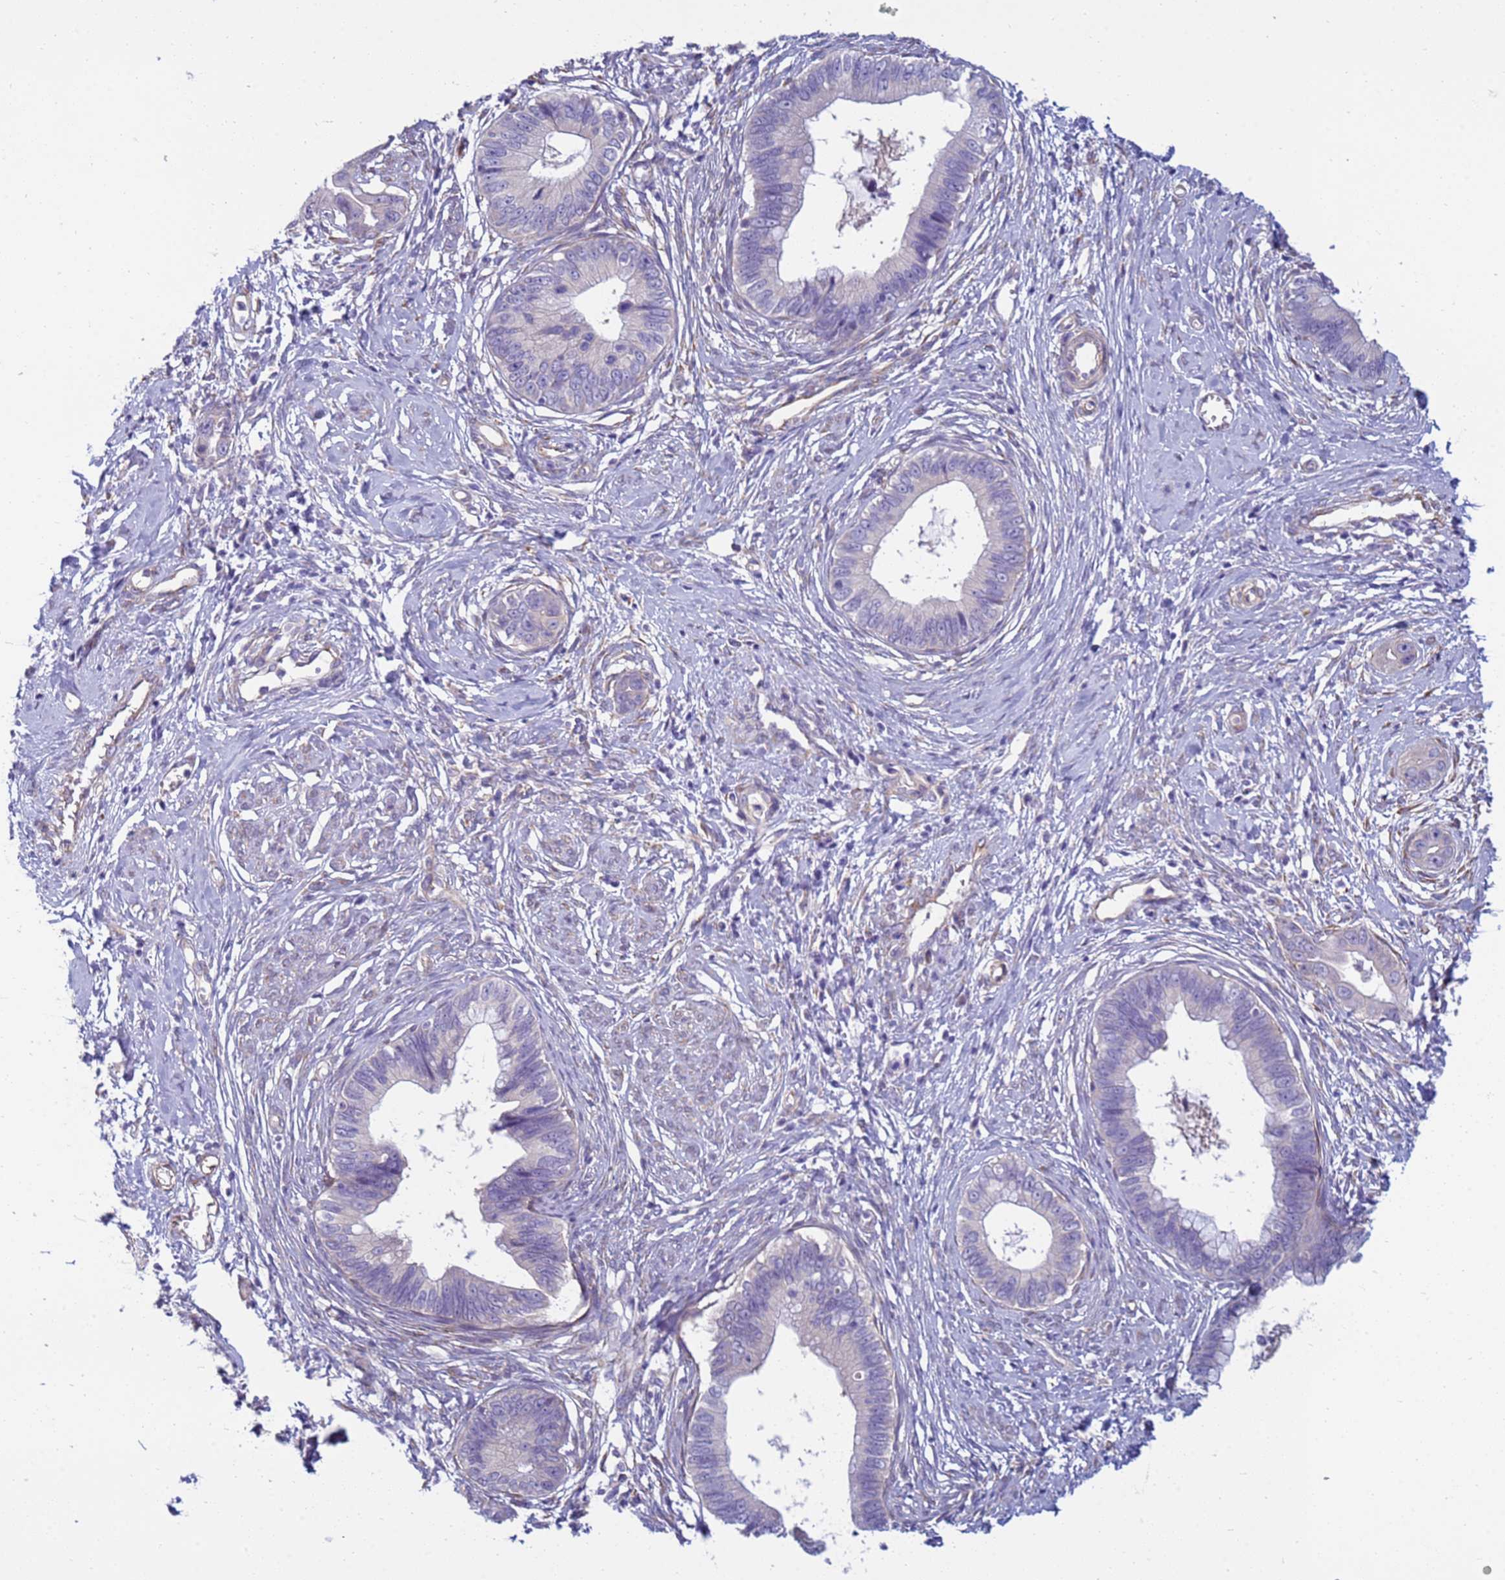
{"staining": {"intensity": "negative", "quantity": "none", "location": "none"}, "tissue": "cervical cancer", "cell_type": "Tumor cells", "image_type": "cancer", "snomed": [{"axis": "morphology", "description": "Adenocarcinoma, NOS"}, {"axis": "topography", "description": "Cervix"}], "caption": "Immunohistochemistry histopathology image of neoplastic tissue: human cervical adenocarcinoma stained with DAB reveals no significant protein staining in tumor cells.", "gene": "TRPC6", "patient": {"sex": "female", "age": 44}}